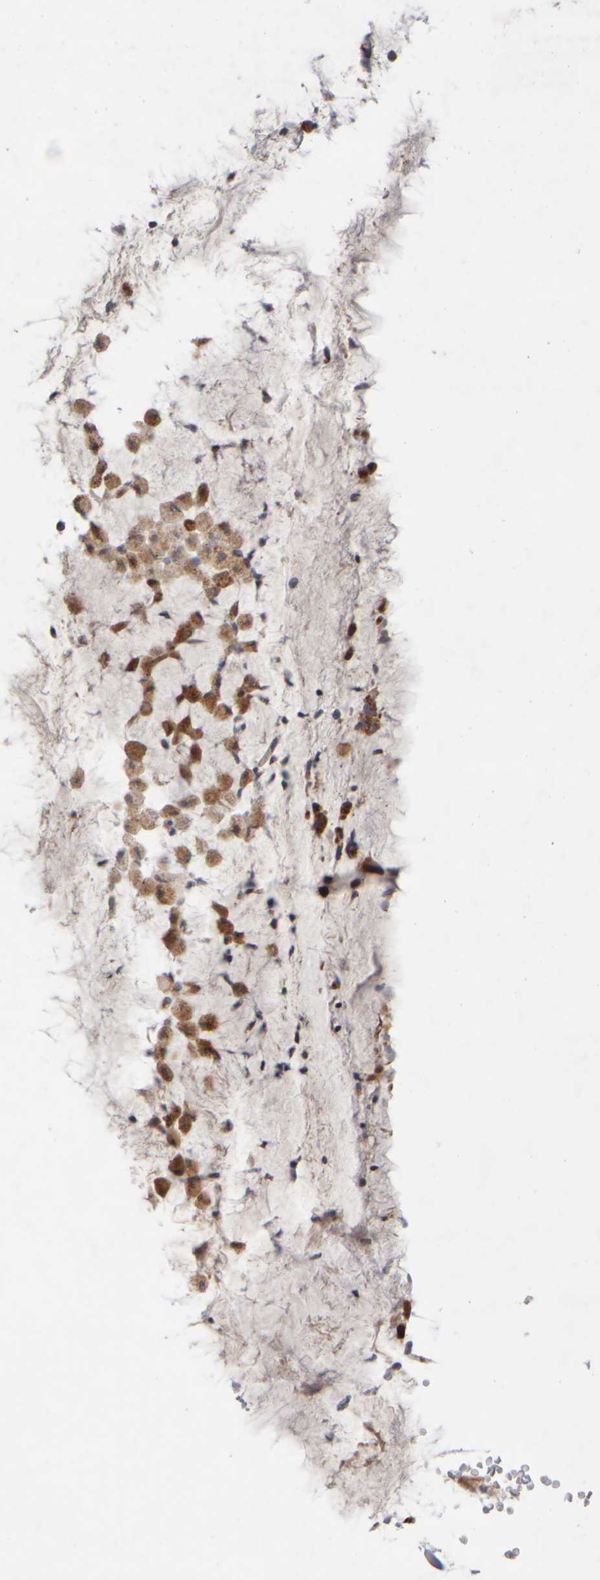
{"staining": {"intensity": "moderate", "quantity": ">75%", "location": "cytoplasmic/membranous"}, "tissue": "bronchus", "cell_type": "Respiratory epithelial cells", "image_type": "normal", "snomed": [{"axis": "morphology", "description": "Normal tissue, NOS"}, {"axis": "topography", "description": "Cartilage tissue"}], "caption": "Immunohistochemistry staining of unremarkable bronchus, which reveals medium levels of moderate cytoplasmic/membranous staining in about >75% of respiratory epithelial cells indicating moderate cytoplasmic/membranous protein positivity. The staining was performed using DAB (brown) for protein detection and nuclei were counterstained in hematoxylin (blue).", "gene": "CHADL", "patient": {"sex": "female", "age": 63}}